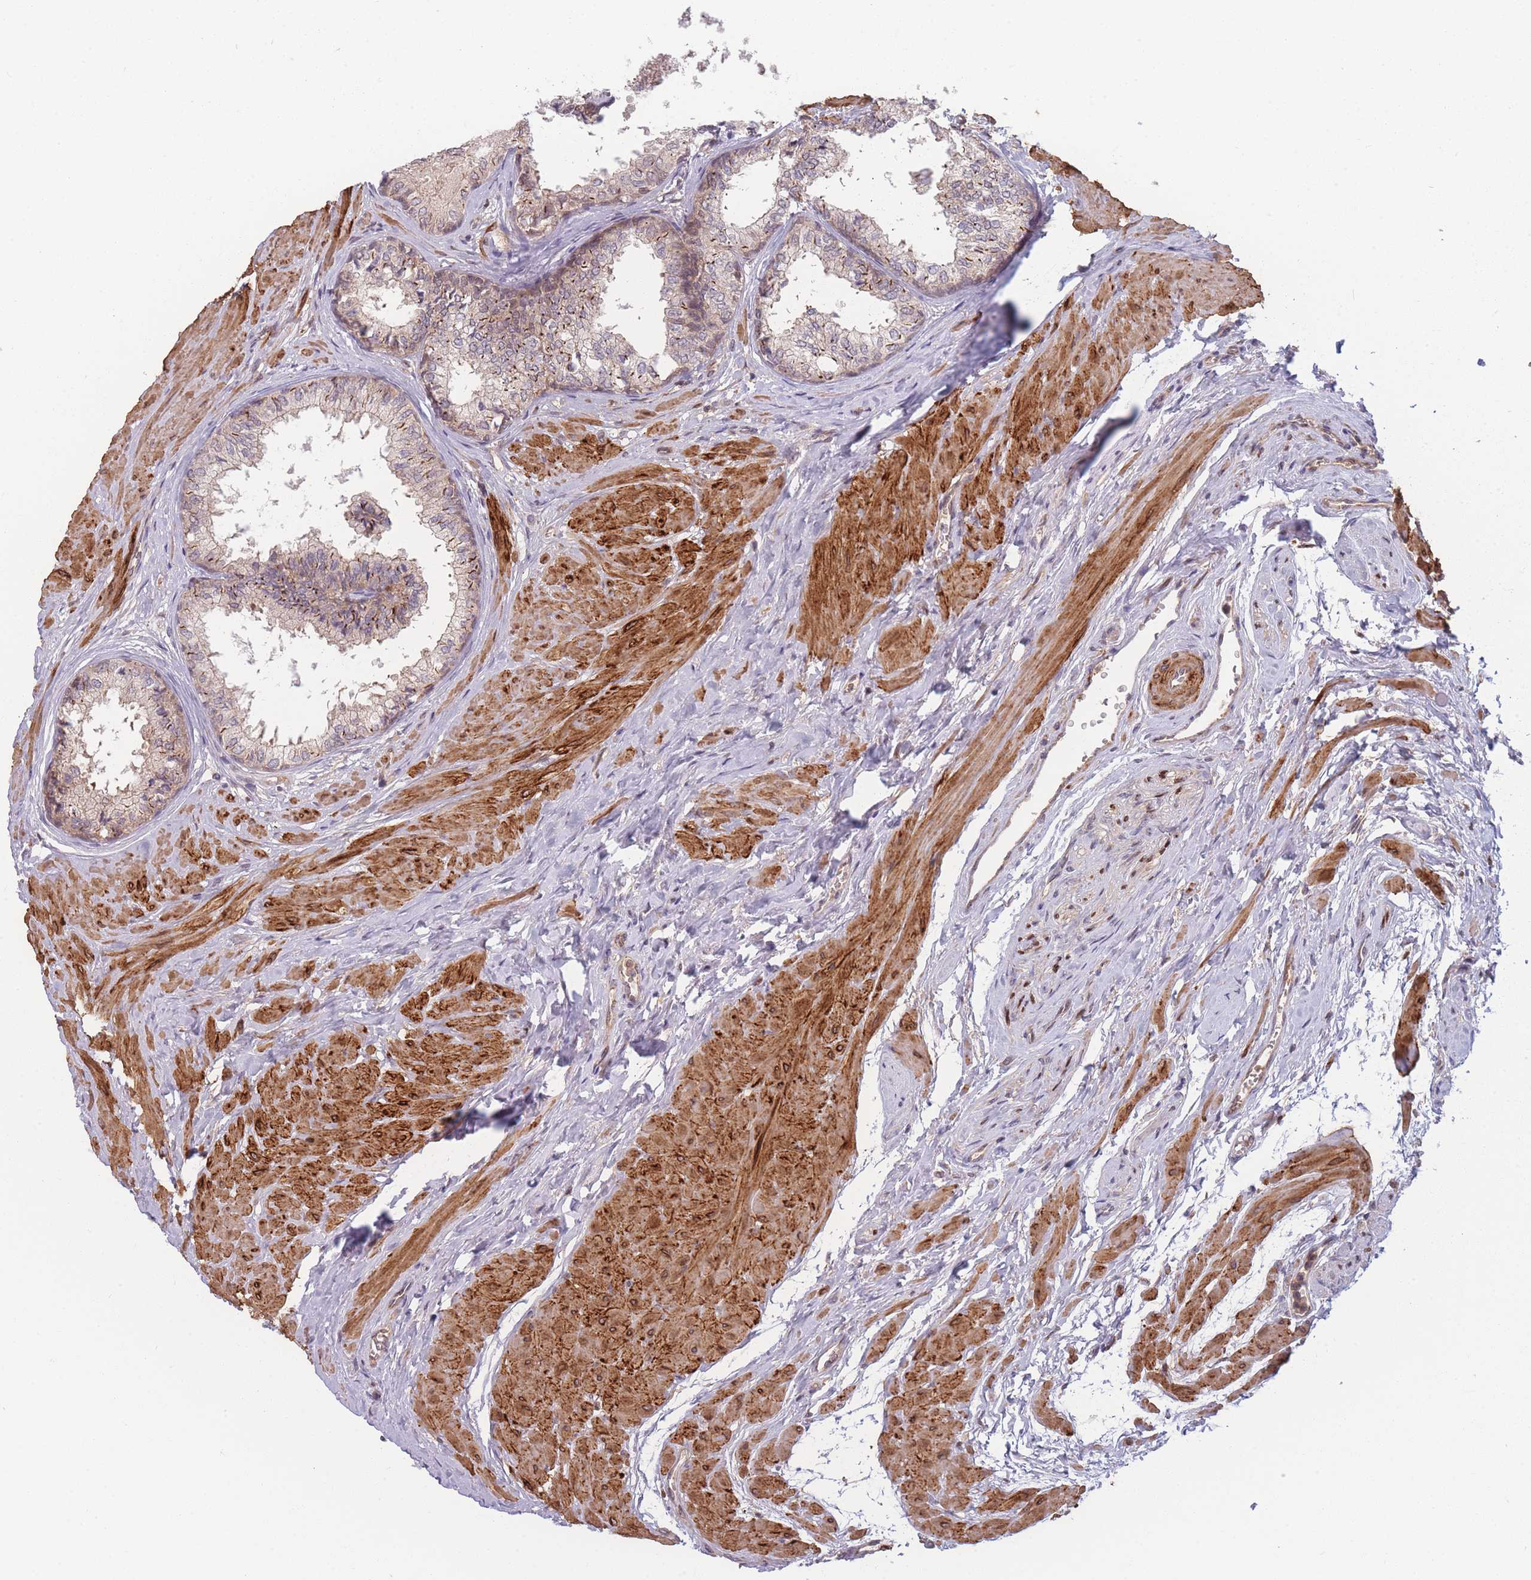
{"staining": {"intensity": "weak", "quantity": "25%-75%", "location": "cytoplasmic/membranous"}, "tissue": "prostate", "cell_type": "Glandular cells", "image_type": "normal", "snomed": [{"axis": "morphology", "description": "Normal tissue, NOS"}, {"axis": "topography", "description": "Prostate"}], "caption": "Immunohistochemistry (IHC) photomicrograph of normal prostate stained for a protein (brown), which displays low levels of weak cytoplasmic/membranous staining in about 25%-75% of glandular cells.", "gene": "FAM153A", "patient": {"sex": "male", "age": 48}}